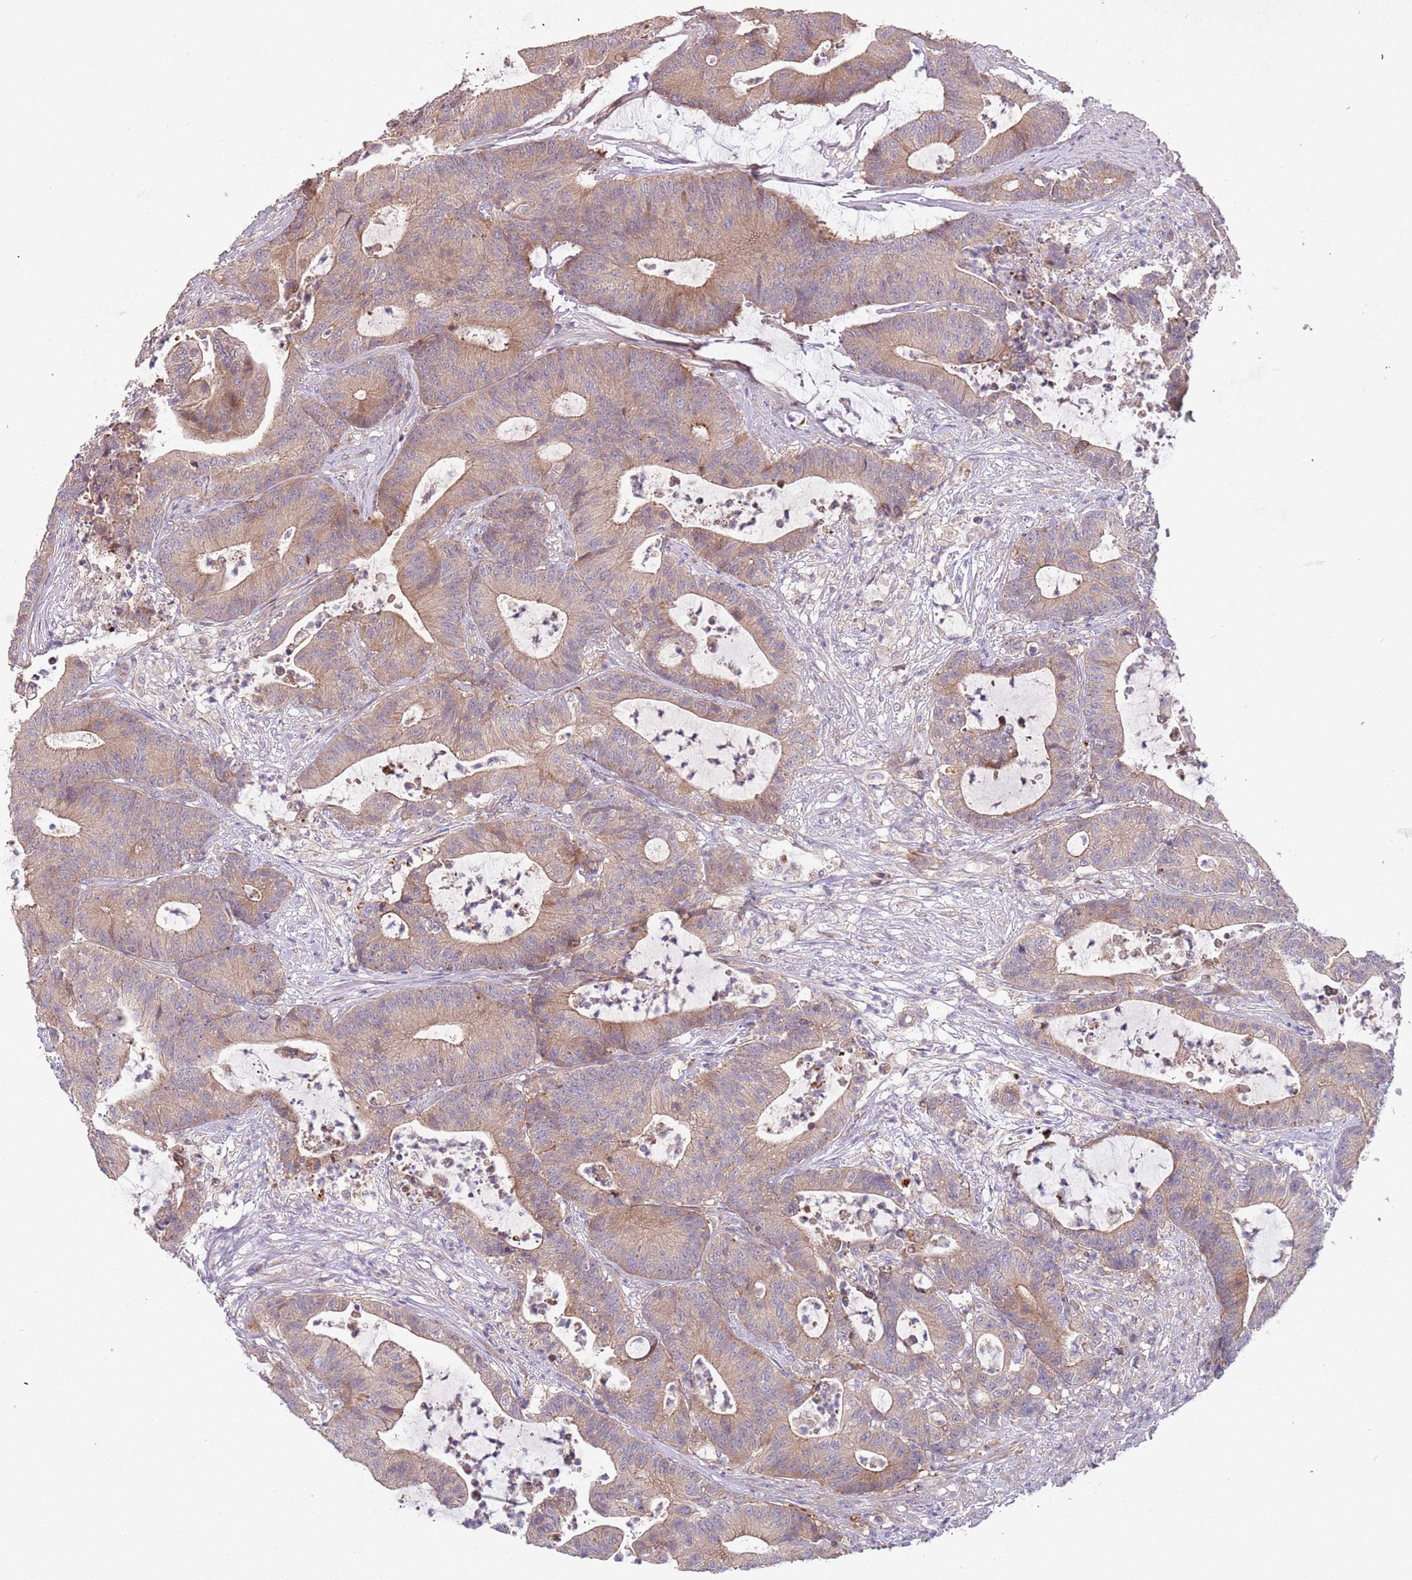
{"staining": {"intensity": "moderate", "quantity": ">75%", "location": "cytoplasmic/membranous"}, "tissue": "colorectal cancer", "cell_type": "Tumor cells", "image_type": "cancer", "snomed": [{"axis": "morphology", "description": "Adenocarcinoma, NOS"}, {"axis": "topography", "description": "Colon"}], "caption": "Immunohistochemistry (DAB) staining of colorectal adenocarcinoma shows moderate cytoplasmic/membranous protein positivity in about >75% of tumor cells.", "gene": "ABCC10", "patient": {"sex": "female", "age": 84}}